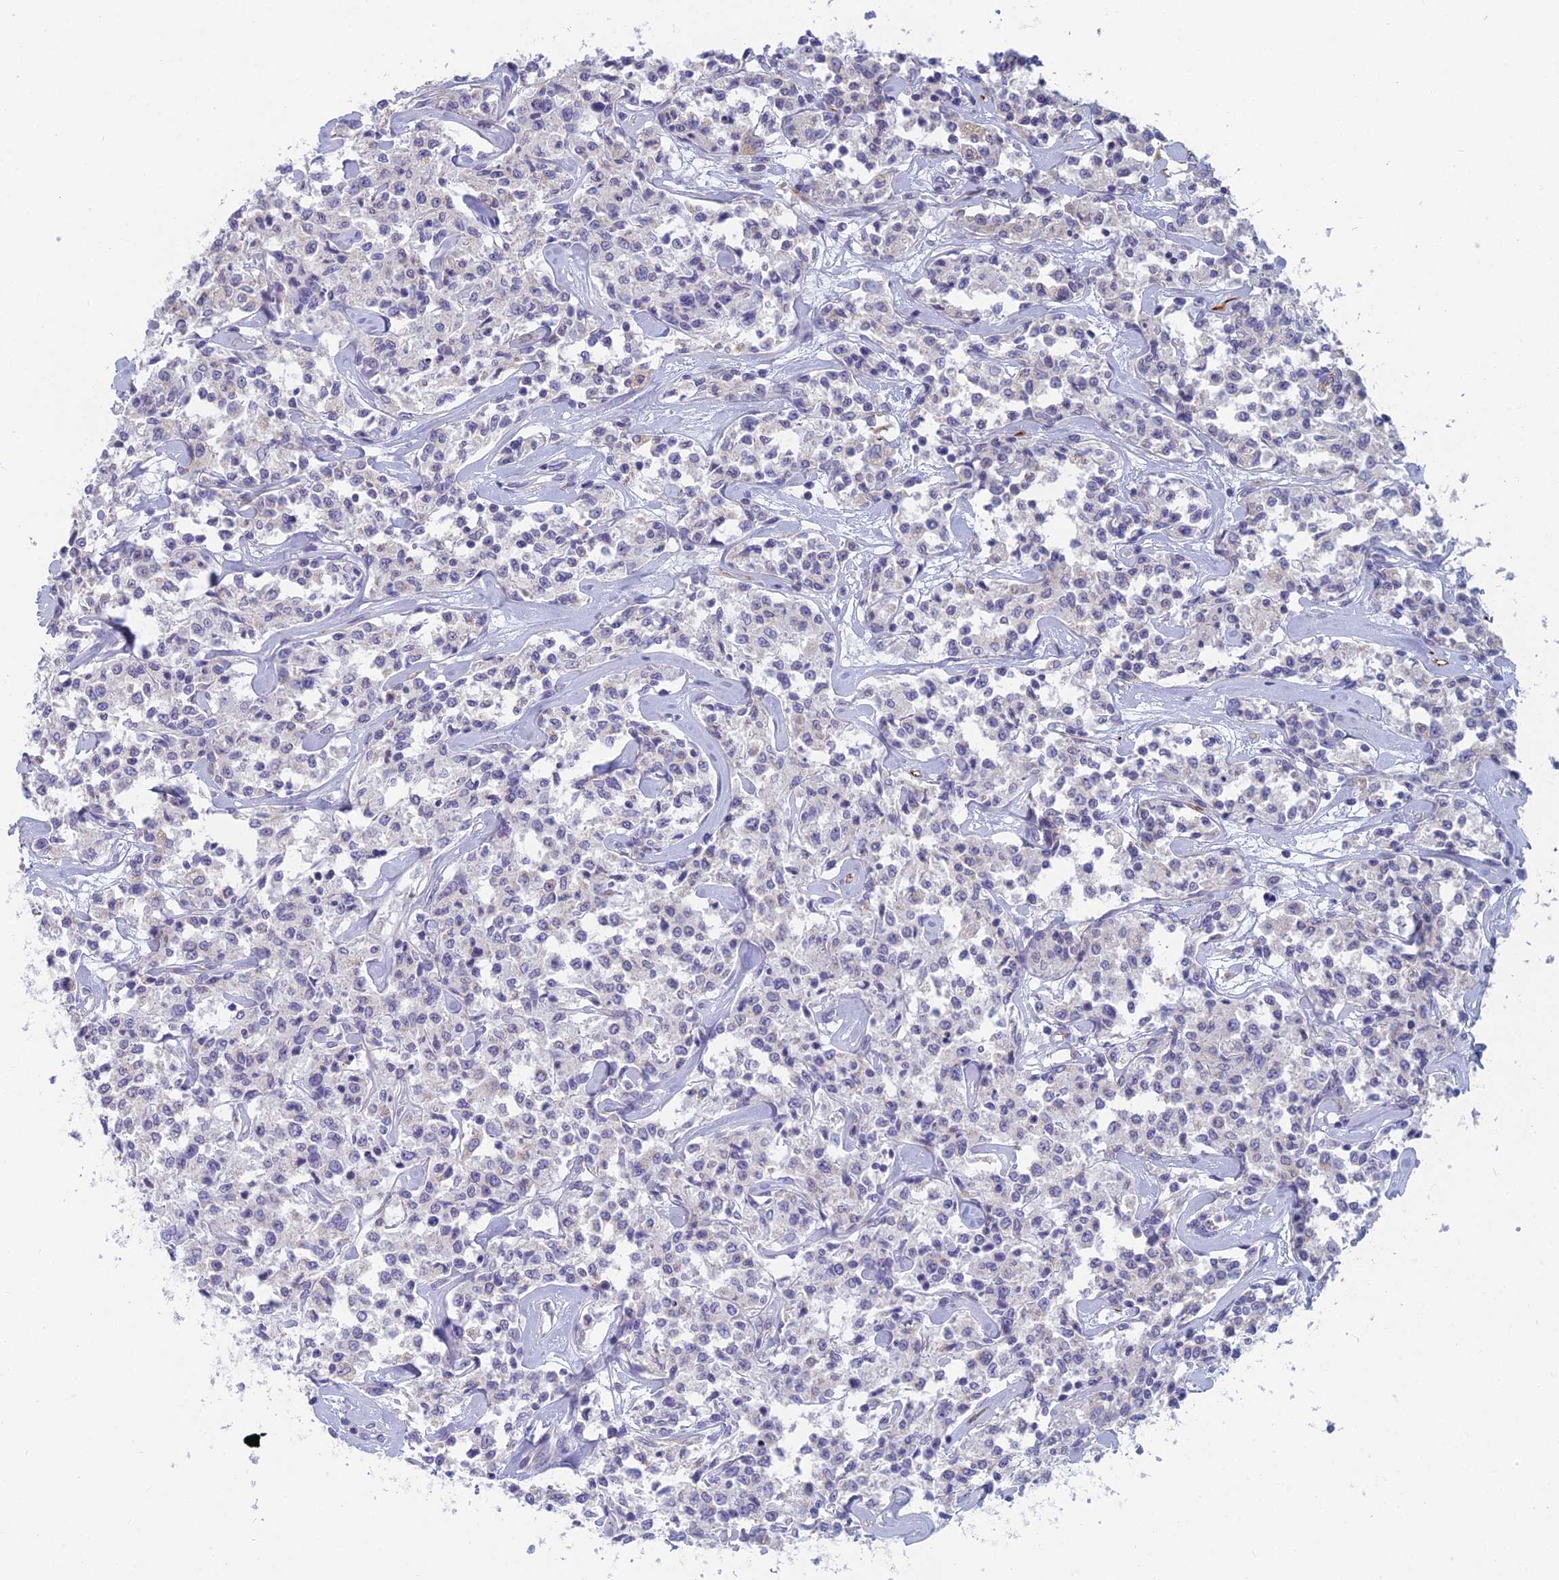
{"staining": {"intensity": "negative", "quantity": "none", "location": "none"}, "tissue": "lymphoma", "cell_type": "Tumor cells", "image_type": "cancer", "snomed": [{"axis": "morphology", "description": "Malignant lymphoma, non-Hodgkin's type, Low grade"}, {"axis": "topography", "description": "Small intestine"}], "caption": "There is no significant expression in tumor cells of lymphoma. The staining is performed using DAB brown chromogen with nuclei counter-stained in using hematoxylin.", "gene": "FERD3L", "patient": {"sex": "female", "age": 59}}